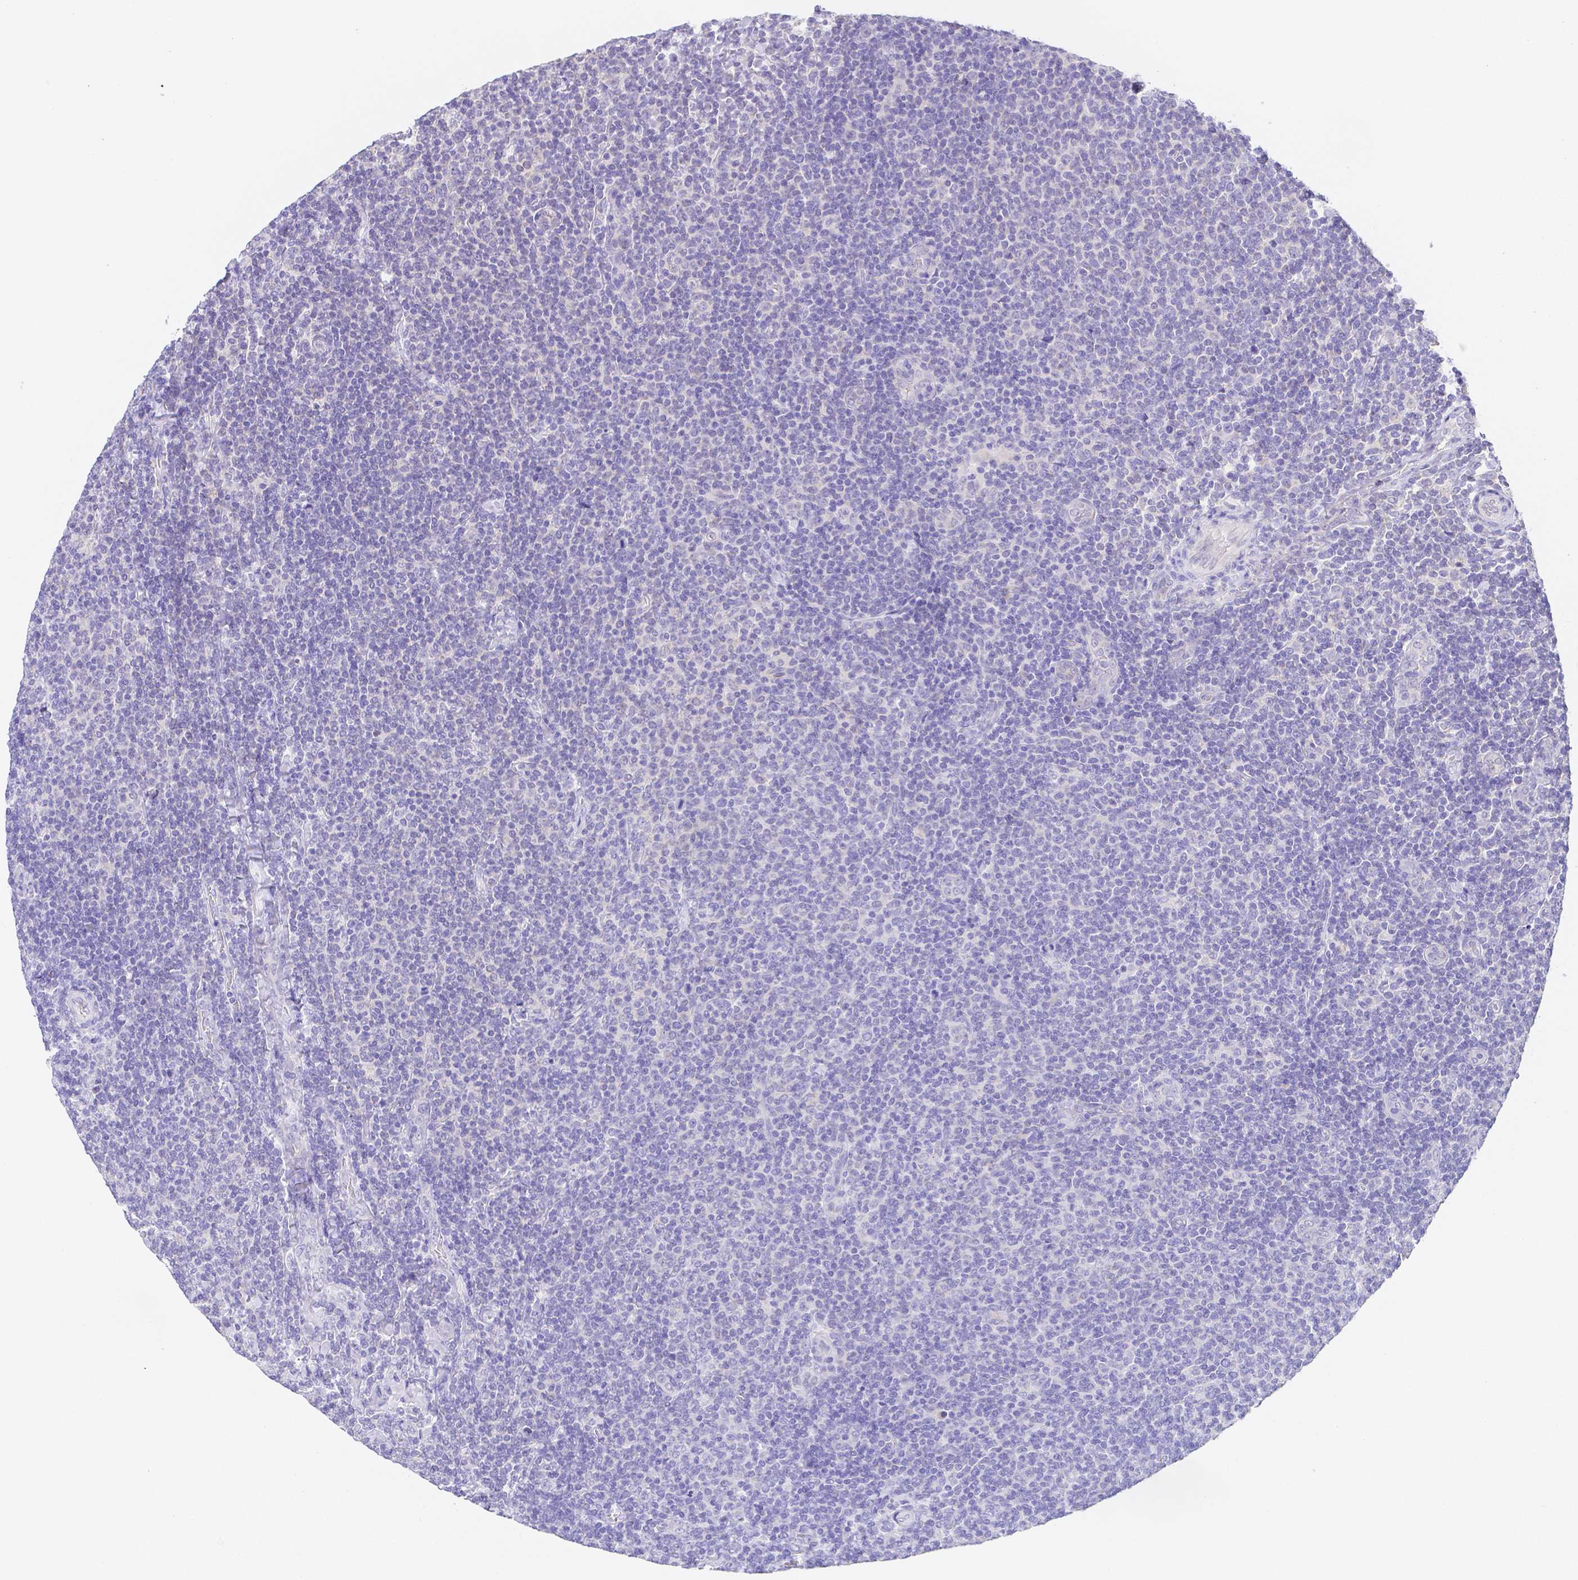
{"staining": {"intensity": "negative", "quantity": "none", "location": "none"}, "tissue": "lymphoma", "cell_type": "Tumor cells", "image_type": "cancer", "snomed": [{"axis": "morphology", "description": "Malignant lymphoma, non-Hodgkin's type, Low grade"}, {"axis": "topography", "description": "Lymph node"}], "caption": "Protein analysis of lymphoma demonstrates no significant staining in tumor cells. The staining was performed using DAB to visualize the protein expression in brown, while the nuclei were stained in blue with hematoxylin (Magnification: 20x).", "gene": "ZG16B", "patient": {"sex": "male", "age": 52}}